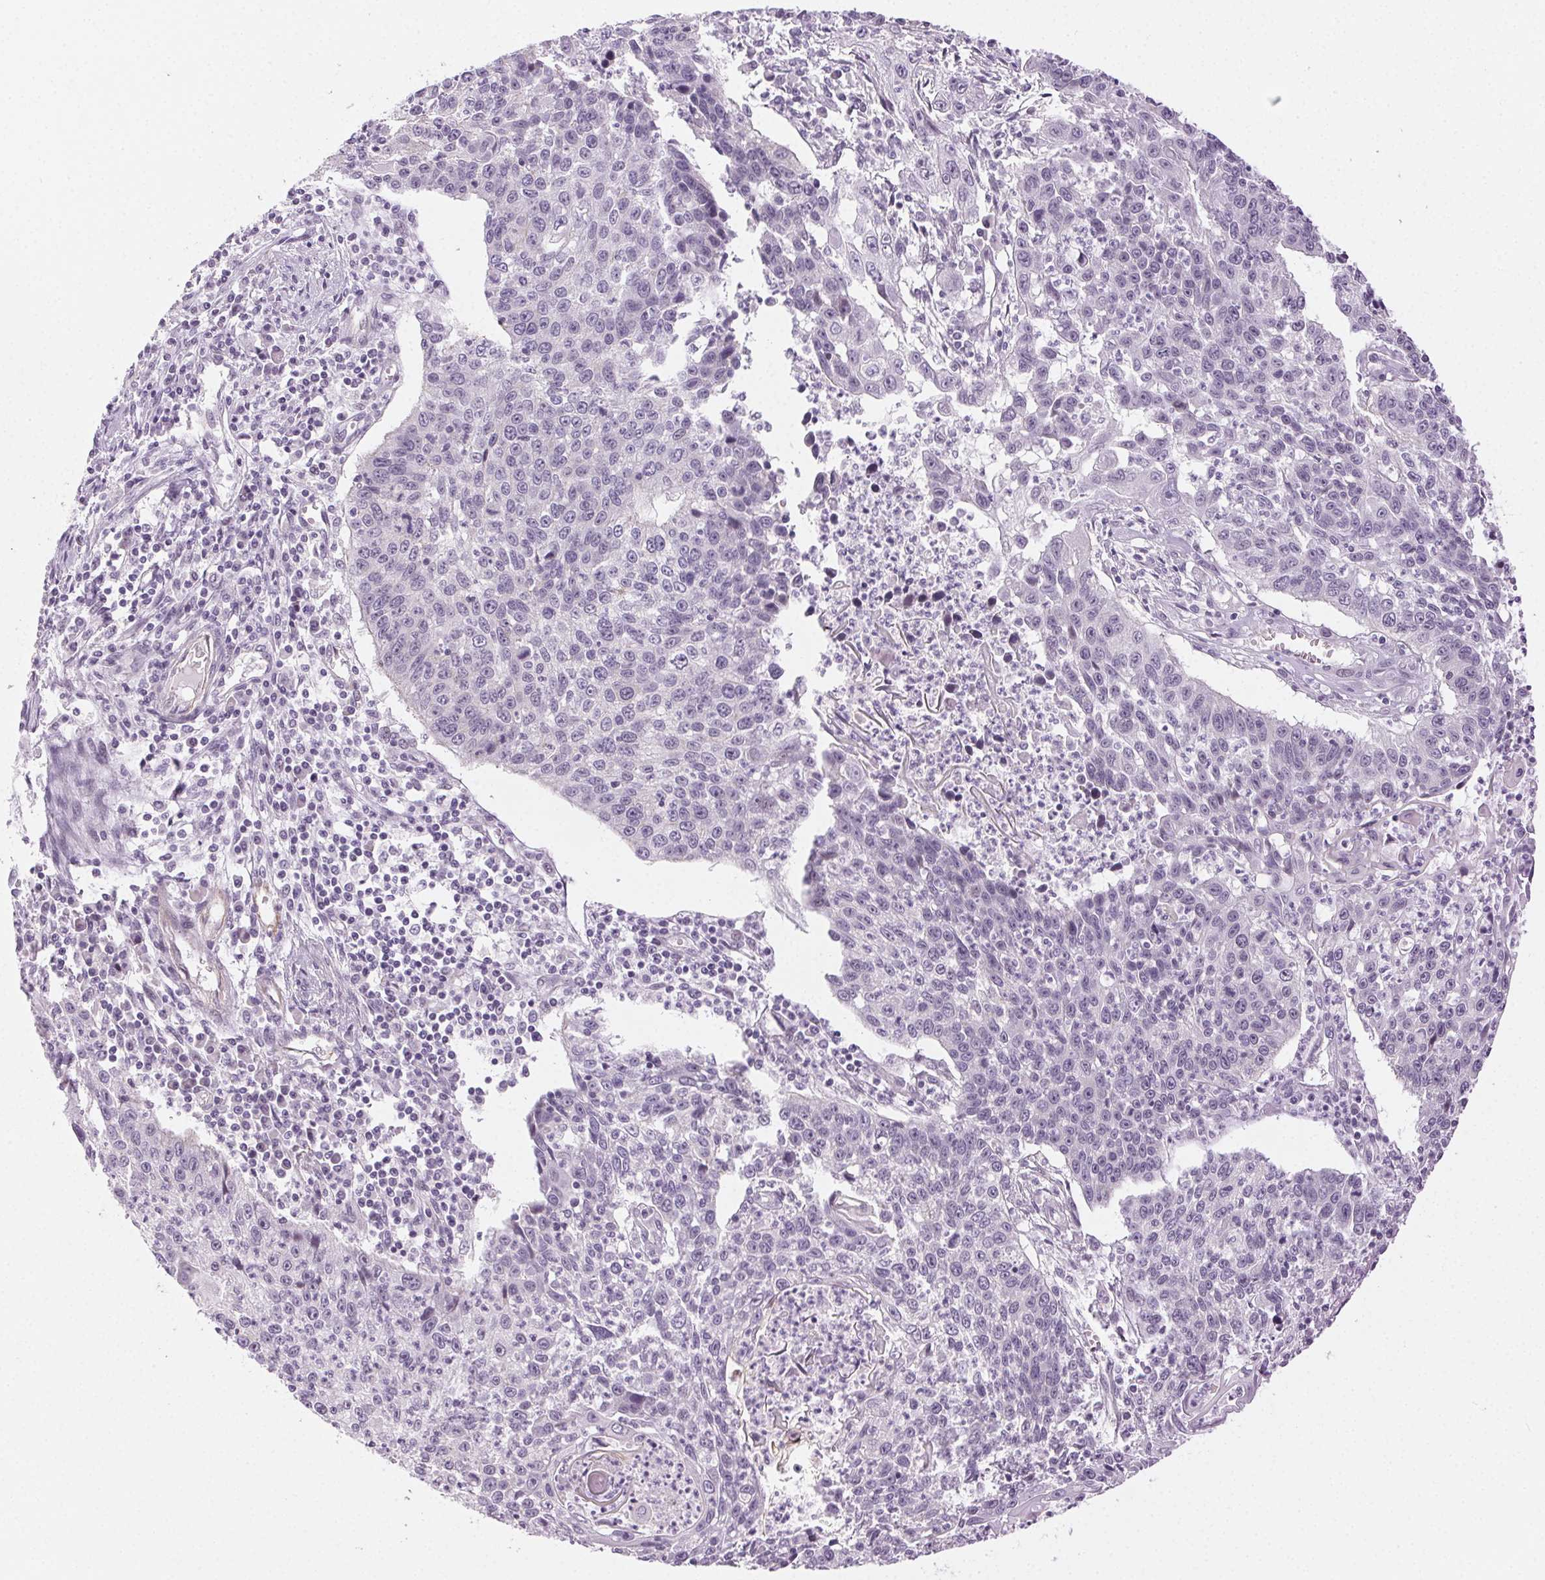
{"staining": {"intensity": "negative", "quantity": "none", "location": "none"}, "tissue": "lung cancer", "cell_type": "Tumor cells", "image_type": "cancer", "snomed": [{"axis": "morphology", "description": "Squamous cell carcinoma, NOS"}, {"axis": "morphology", "description": "Squamous cell carcinoma, metastatic, NOS"}, {"axis": "topography", "description": "Lung"}, {"axis": "topography", "description": "Pleura, NOS"}], "caption": "High power microscopy image of an IHC photomicrograph of metastatic squamous cell carcinoma (lung), revealing no significant staining in tumor cells.", "gene": "AIF1L", "patient": {"sex": "male", "age": 72}}